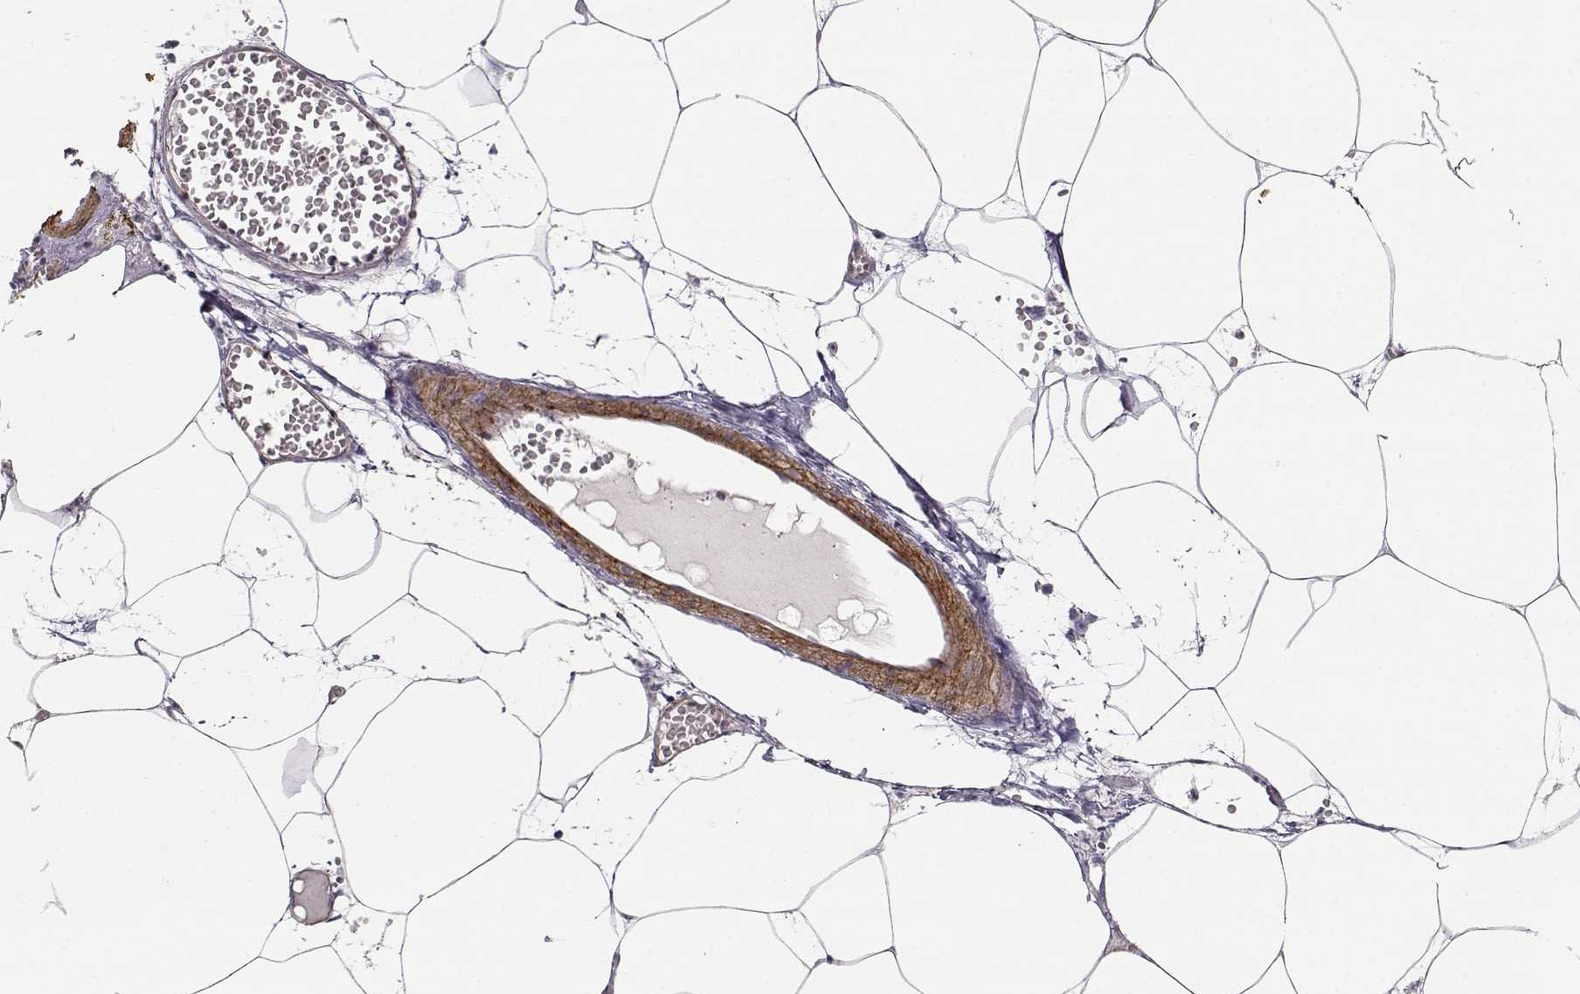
{"staining": {"intensity": "negative", "quantity": "none", "location": "none"}, "tissue": "adipose tissue", "cell_type": "Adipocytes", "image_type": "normal", "snomed": [{"axis": "morphology", "description": "Normal tissue, NOS"}, {"axis": "topography", "description": "Adipose tissue"}, {"axis": "topography", "description": "Pancreas"}, {"axis": "topography", "description": "Peripheral nerve tissue"}], "caption": "A photomicrograph of adipose tissue stained for a protein reveals no brown staining in adipocytes. (DAB IHC, high magnification).", "gene": "LAMA5", "patient": {"sex": "female", "age": 58}}